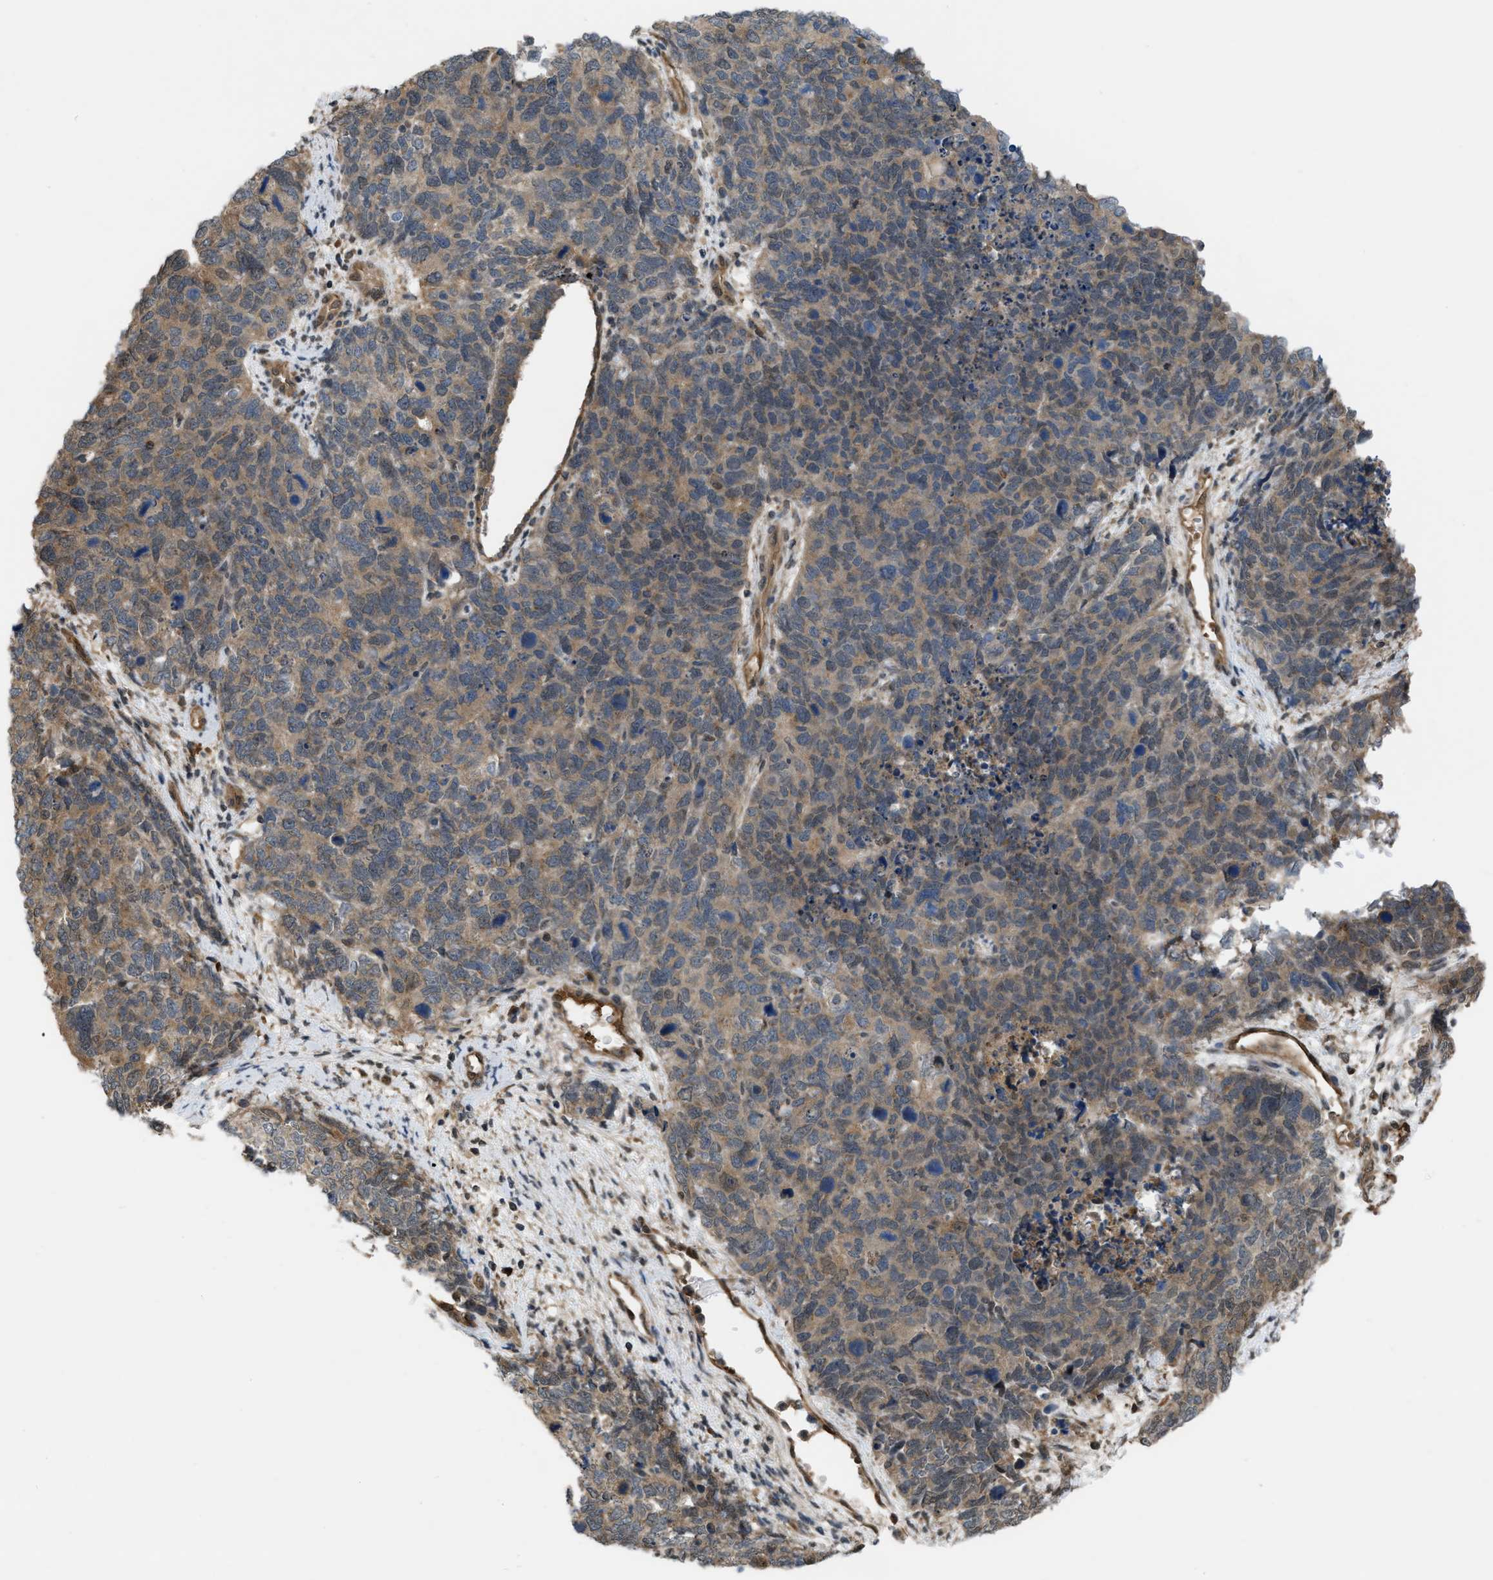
{"staining": {"intensity": "weak", "quantity": ">75%", "location": "cytoplasmic/membranous"}, "tissue": "cervical cancer", "cell_type": "Tumor cells", "image_type": "cancer", "snomed": [{"axis": "morphology", "description": "Squamous cell carcinoma, NOS"}, {"axis": "topography", "description": "Cervix"}], "caption": "High-power microscopy captured an immunohistochemistry (IHC) image of squamous cell carcinoma (cervical), revealing weak cytoplasmic/membranous positivity in approximately >75% of tumor cells.", "gene": "BCL7C", "patient": {"sex": "female", "age": 63}}